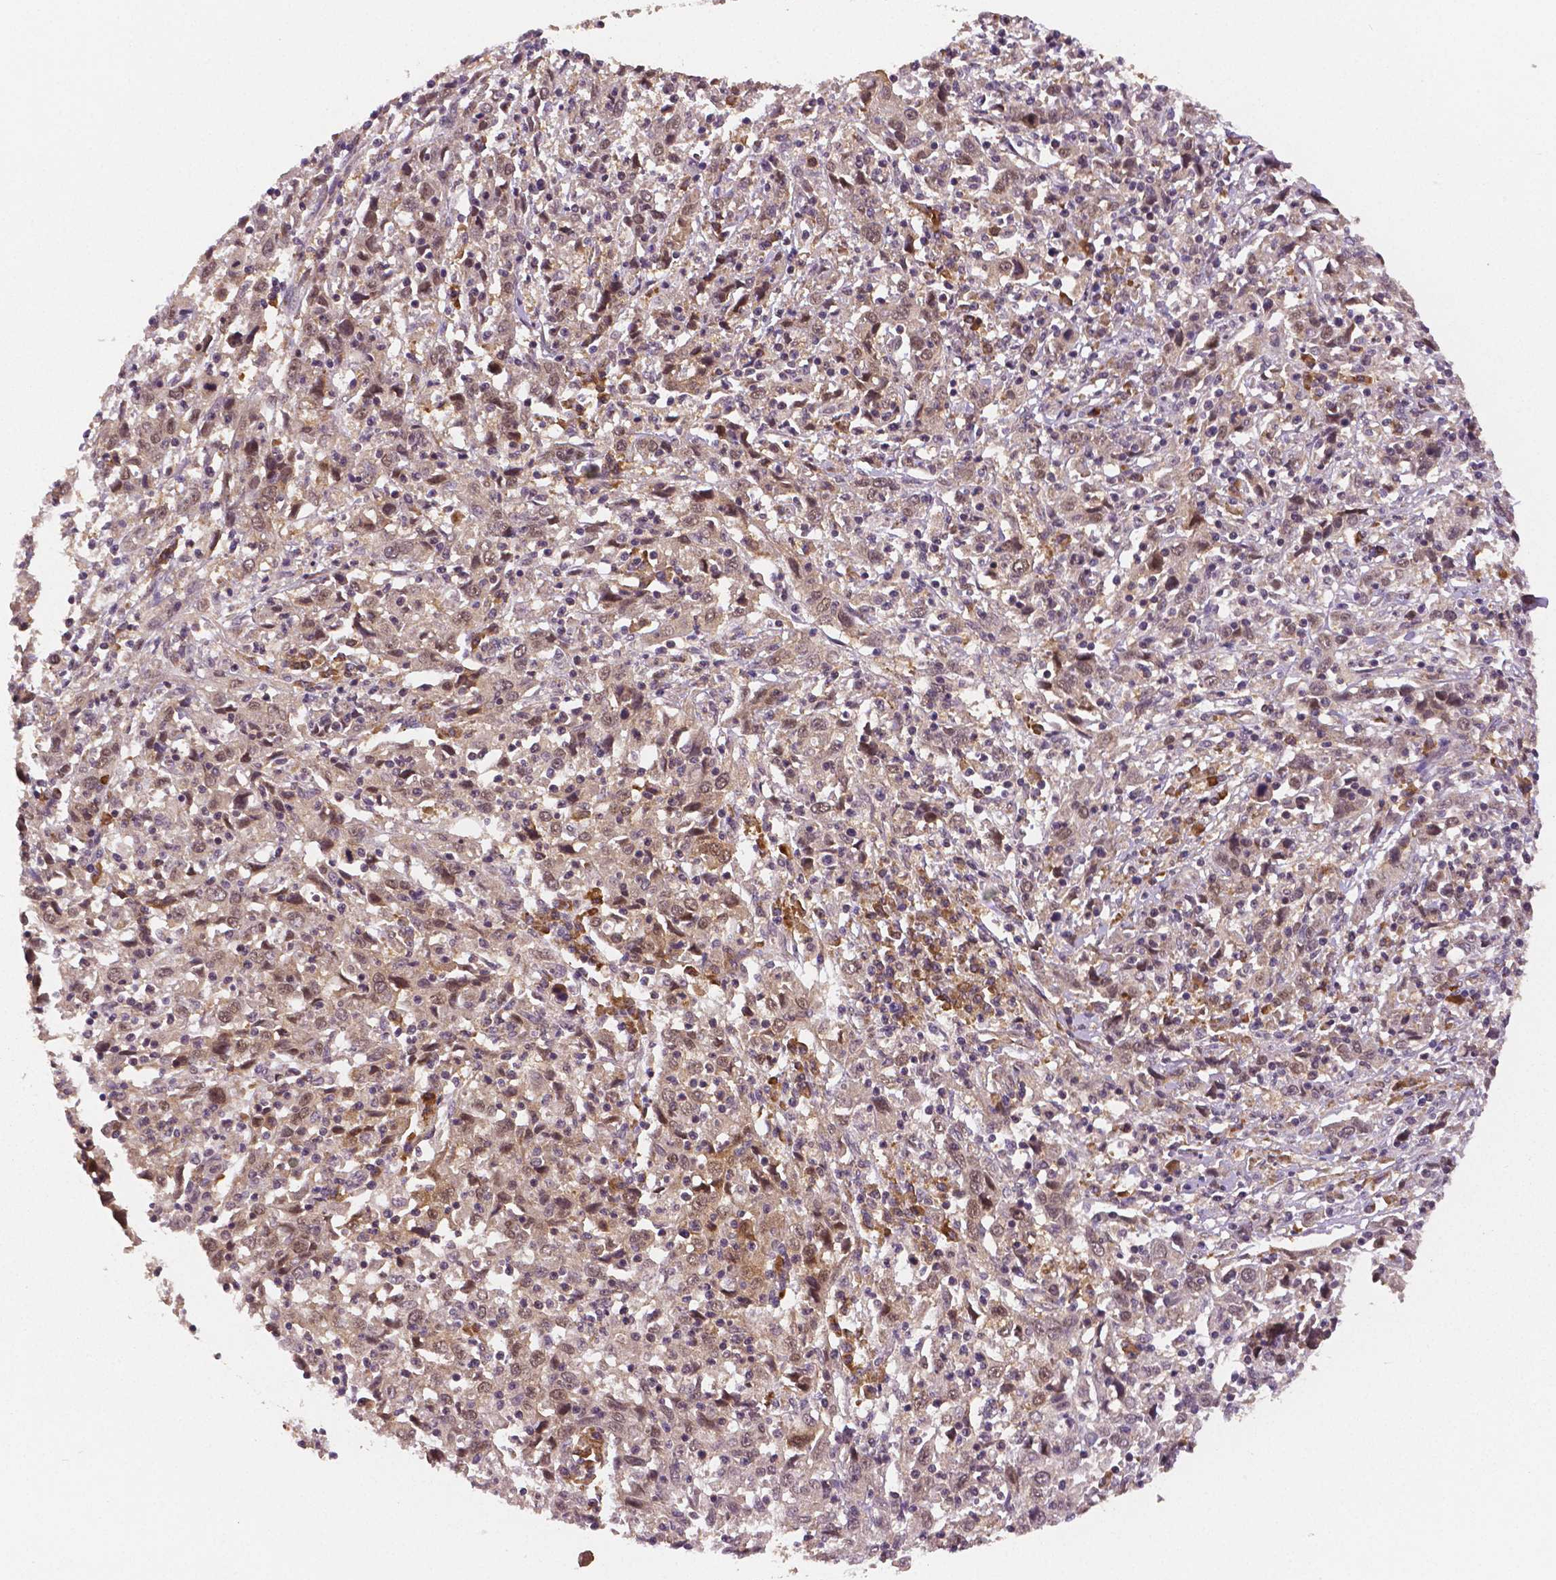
{"staining": {"intensity": "weak", "quantity": ">75%", "location": "cytoplasmic/membranous"}, "tissue": "cervical cancer", "cell_type": "Tumor cells", "image_type": "cancer", "snomed": [{"axis": "morphology", "description": "Squamous cell carcinoma, NOS"}, {"axis": "topography", "description": "Cervix"}], "caption": "Immunohistochemistry (IHC) (DAB) staining of squamous cell carcinoma (cervical) displays weak cytoplasmic/membranous protein staining in about >75% of tumor cells.", "gene": "STAT3", "patient": {"sex": "female", "age": 46}}